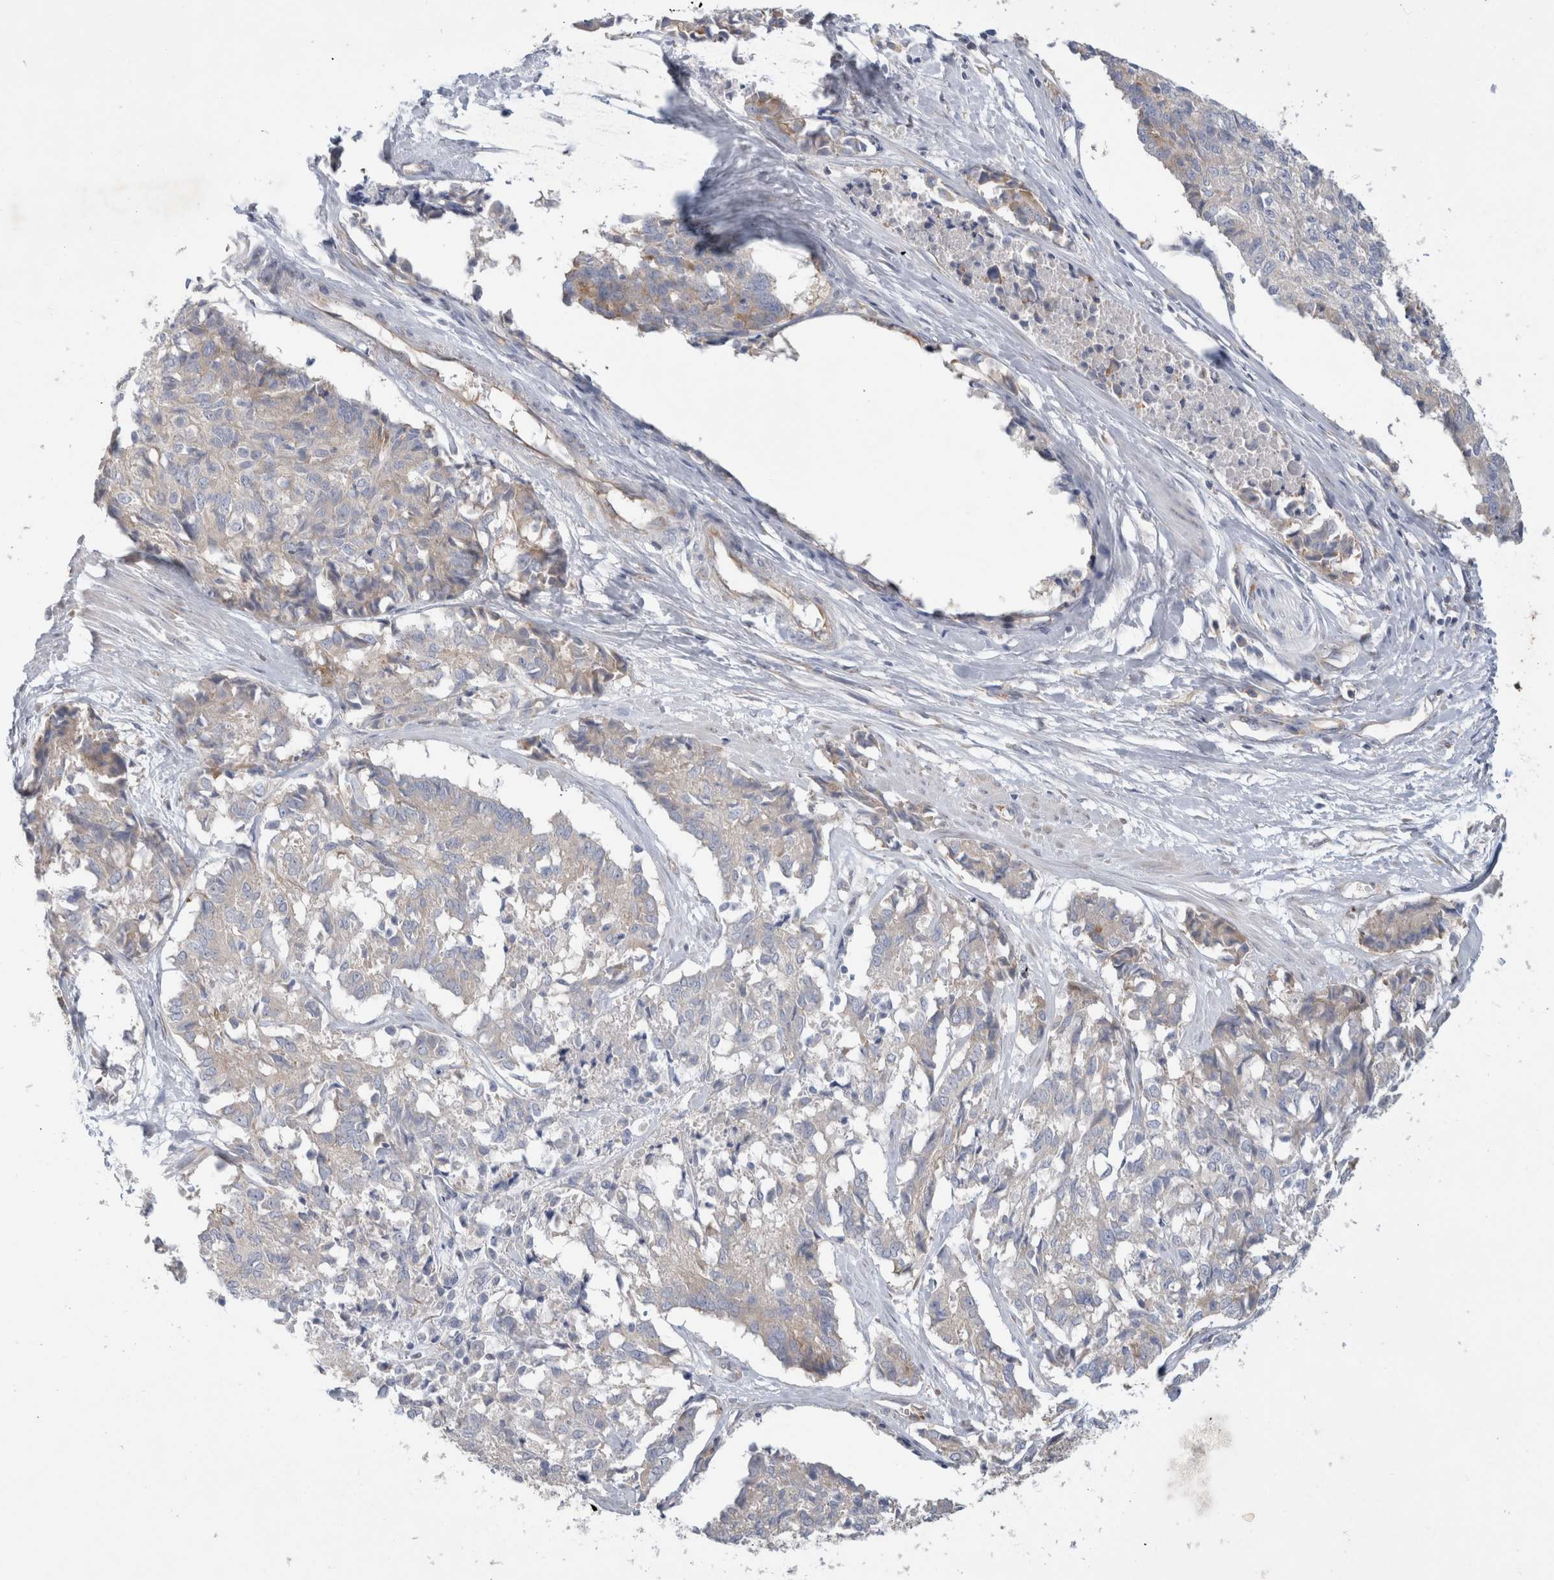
{"staining": {"intensity": "weak", "quantity": "<25%", "location": "cytoplasmic/membranous"}, "tissue": "cervical cancer", "cell_type": "Tumor cells", "image_type": "cancer", "snomed": [{"axis": "morphology", "description": "Squamous cell carcinoma, NOS"}, {"axis": "topography", "description": "Cervix"}], "caption": "High power microscopy histopathology image of an immunohistochemistry (IHC) photomicrograph of cervical cancer, revealing no significant expression in tumor cells. (DAB (3,3'-diaminobenzidine) IHC with hematoxylin counter stain).", "gene": "ZNF23", "patient": {"sex": "female", "age": 35}}